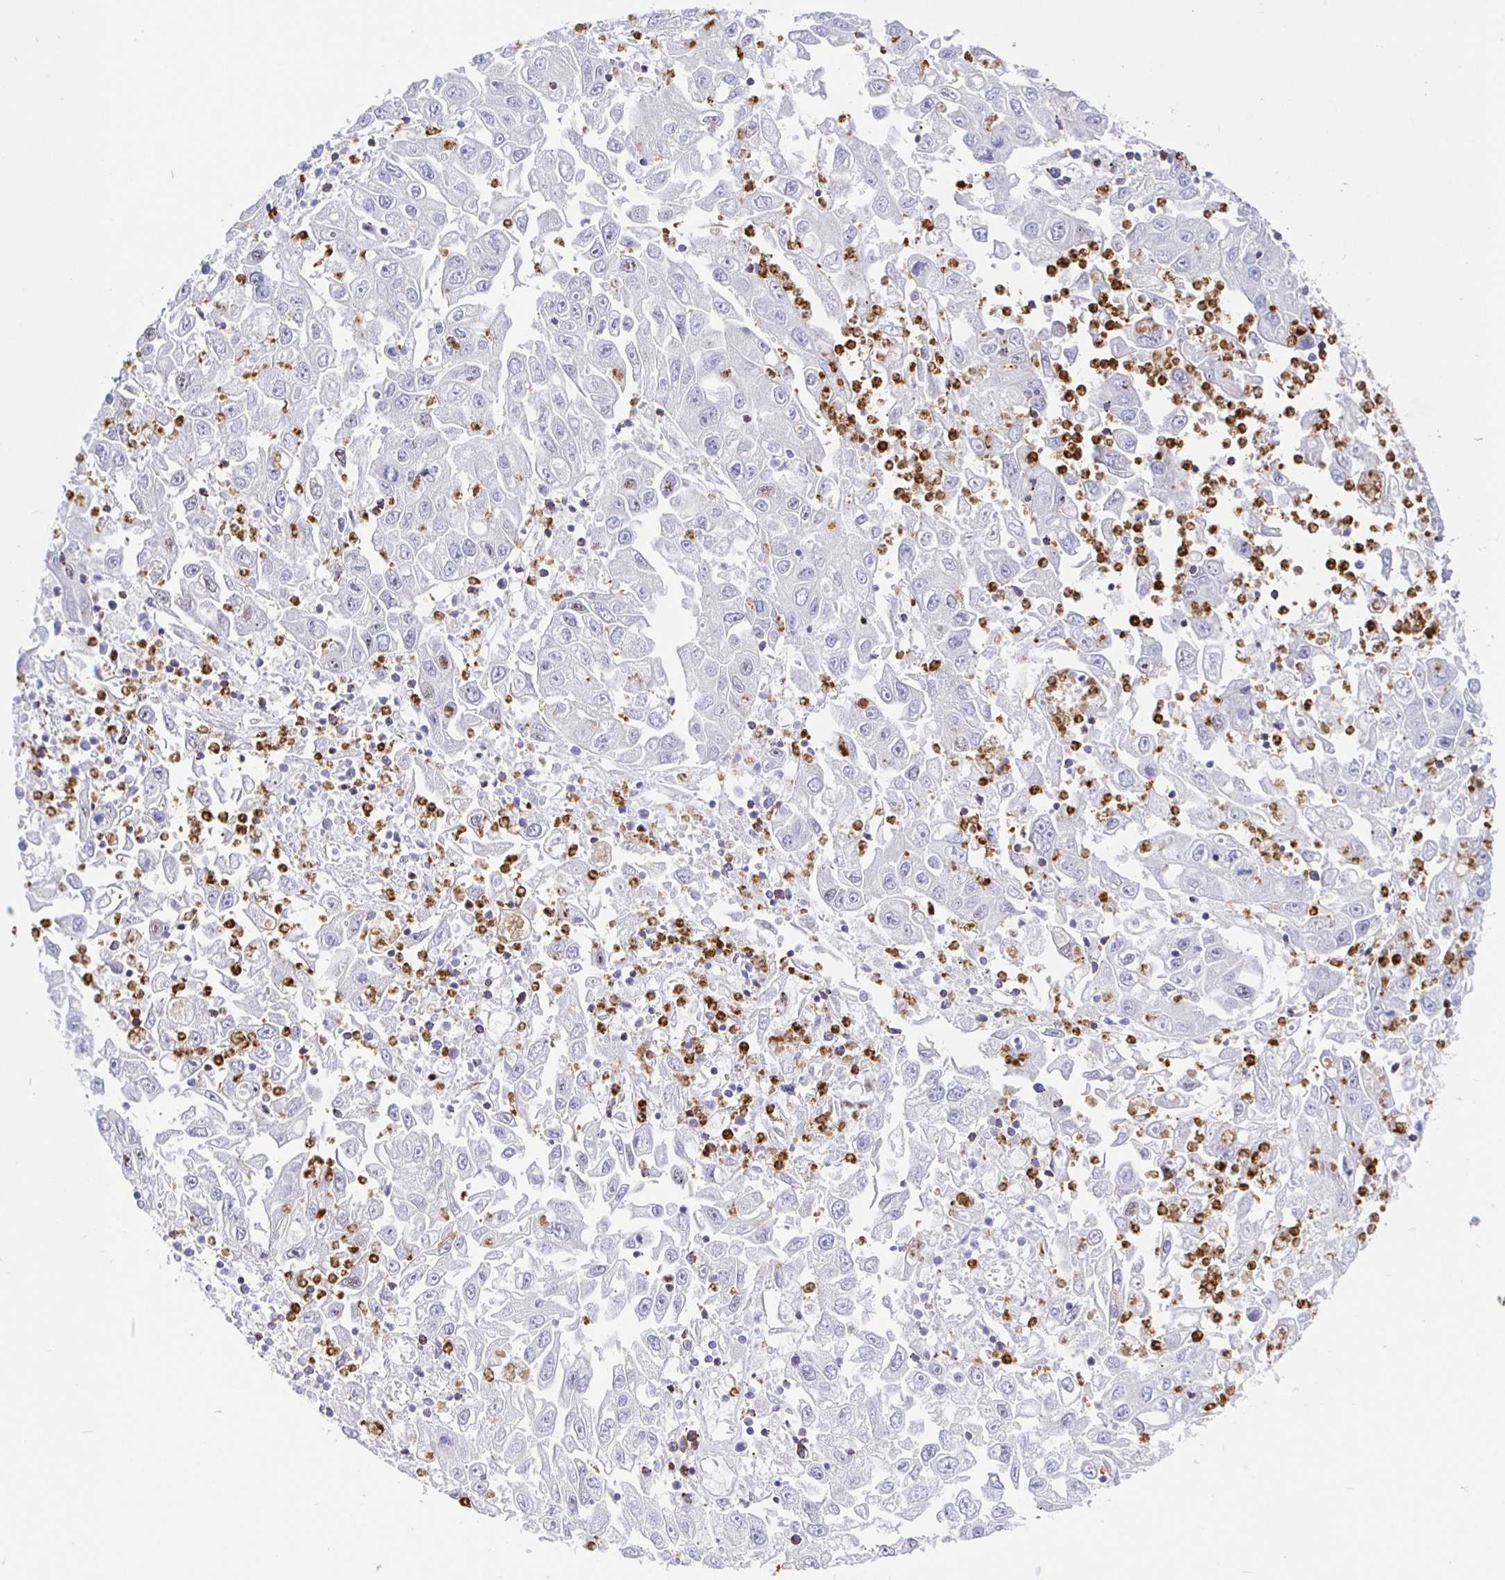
{"staining": {"intensity": "moderate", "quantity": "25%-75%", "location": "nuclear"}, "tissue": "endometrial cancer", "cell_type": "Tumor cells", "image_type": "cancer", "snomed": [{"axis": "morphology", "description": "Adenocarcinoma, NOS"}, {"axis": "topography", "description": "Uterus"}], "caption": "Protein staining shows moderate nuclear positivity in approximately 25%-75% of tumor cells in endometrial cancer.", "gene": "SETD5", "patient": {"sex": "female", "age": 62}}